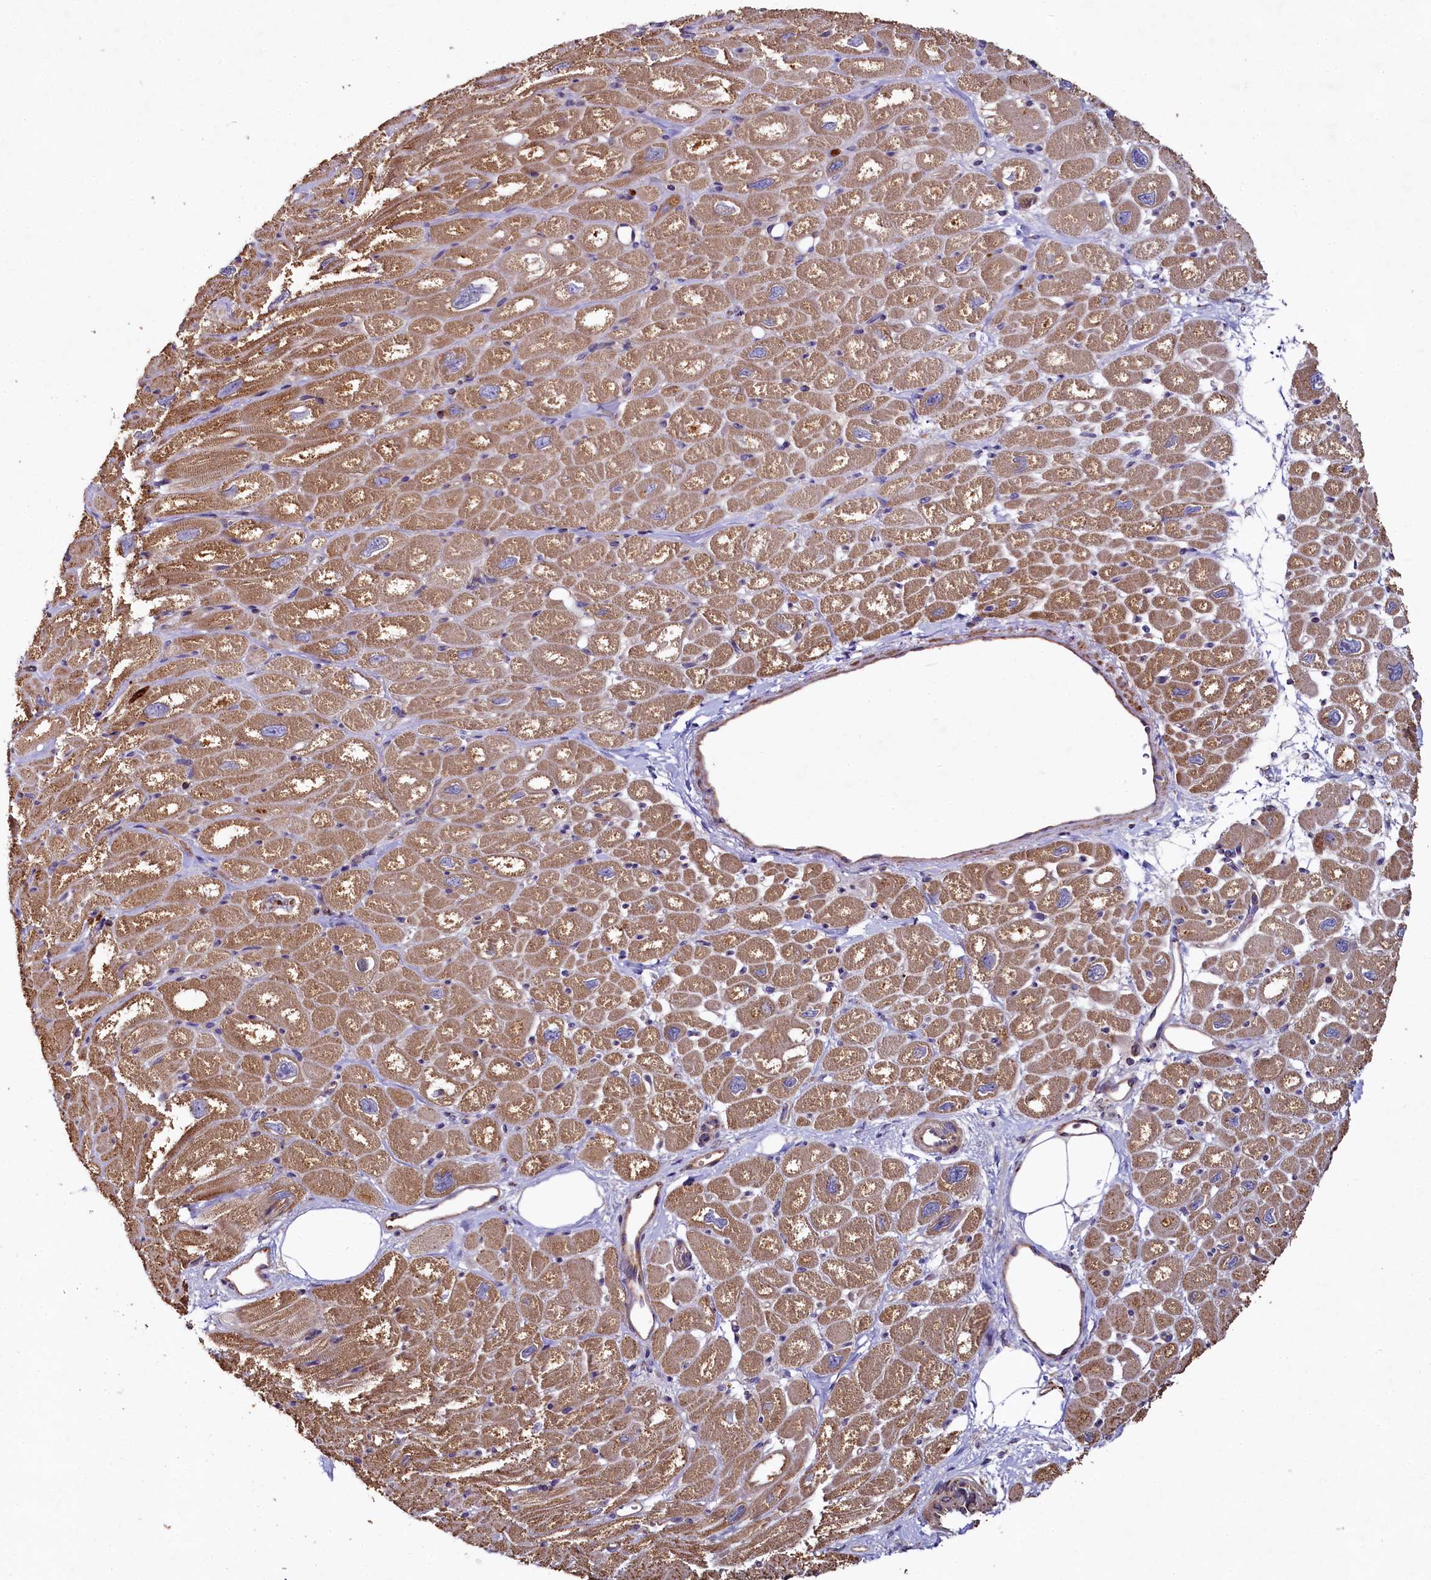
{"staining": {"intensity": "moderate", "quantity": ">75%", "location": "cytoplasmic/membranous"}, "tissue": "heart muscle", "cell_type": "Cardiomyocytes", "image_type": "normal", "snomed": [{"axis": "morphology", "description": "Normal tissue, NOS"}, {"axis": "topography", "description": "Heart"}], "caption": "Immunohistochemistry (IHC) histopathology image of benign human heart muscle stained for a protein (brown), which demonstrates medium levels of moderate cytoplasmic/membranous expression in about >75% of cardiomyocytes.", "gene": "SPRYD3", "patient": {"sex": "male", "age": 50}}